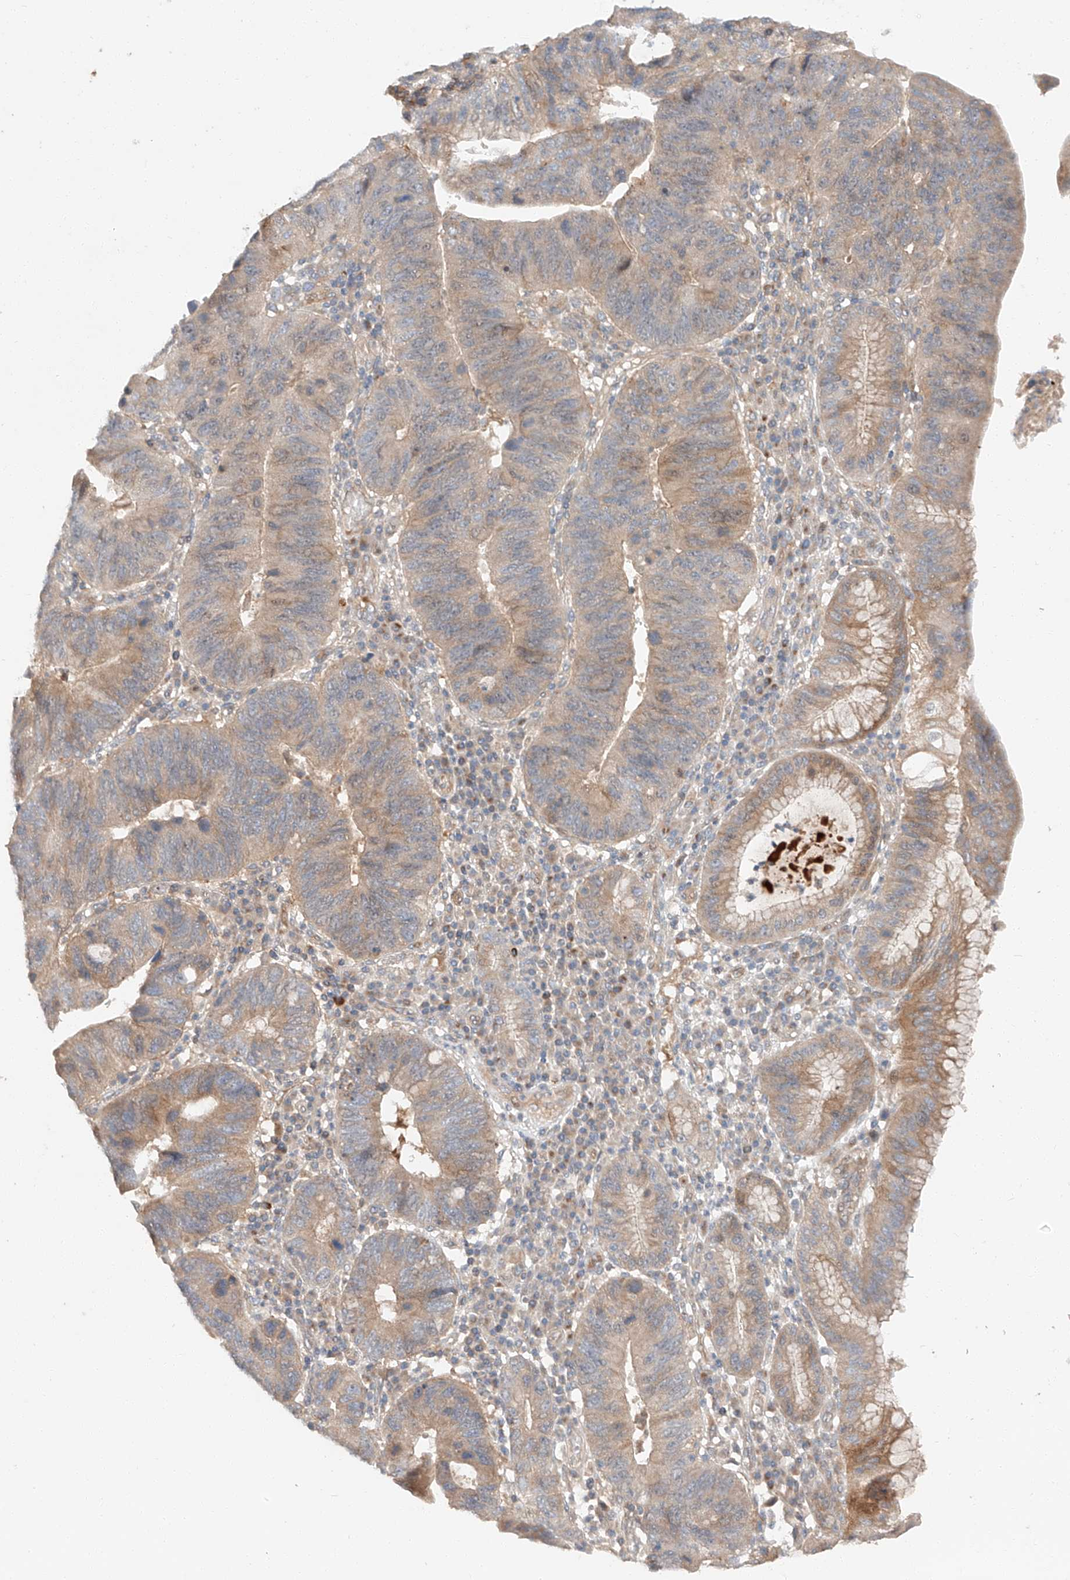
{"staining": {"intensity": "weak", "quantity": ">75%", "location": "cytoplasmic/membranous"}, "tissue": "stomach cancer", "cell_type": "Tumor cells", "image_type": "cancer", "snomed": [{"axis": "morphology", "description": "Adenocarcinoma, NOS"}, {"axis": "topography", "description": "Stomach"}], "caption": "Brown immunohistochemical staining in stomach adenocarcinoma exhibits weak cytoplasmic/membranous staining in about >75% of tumor cells.", "gene": "XPNPEP1", "patient": {"sex": "male", "age": 59}}